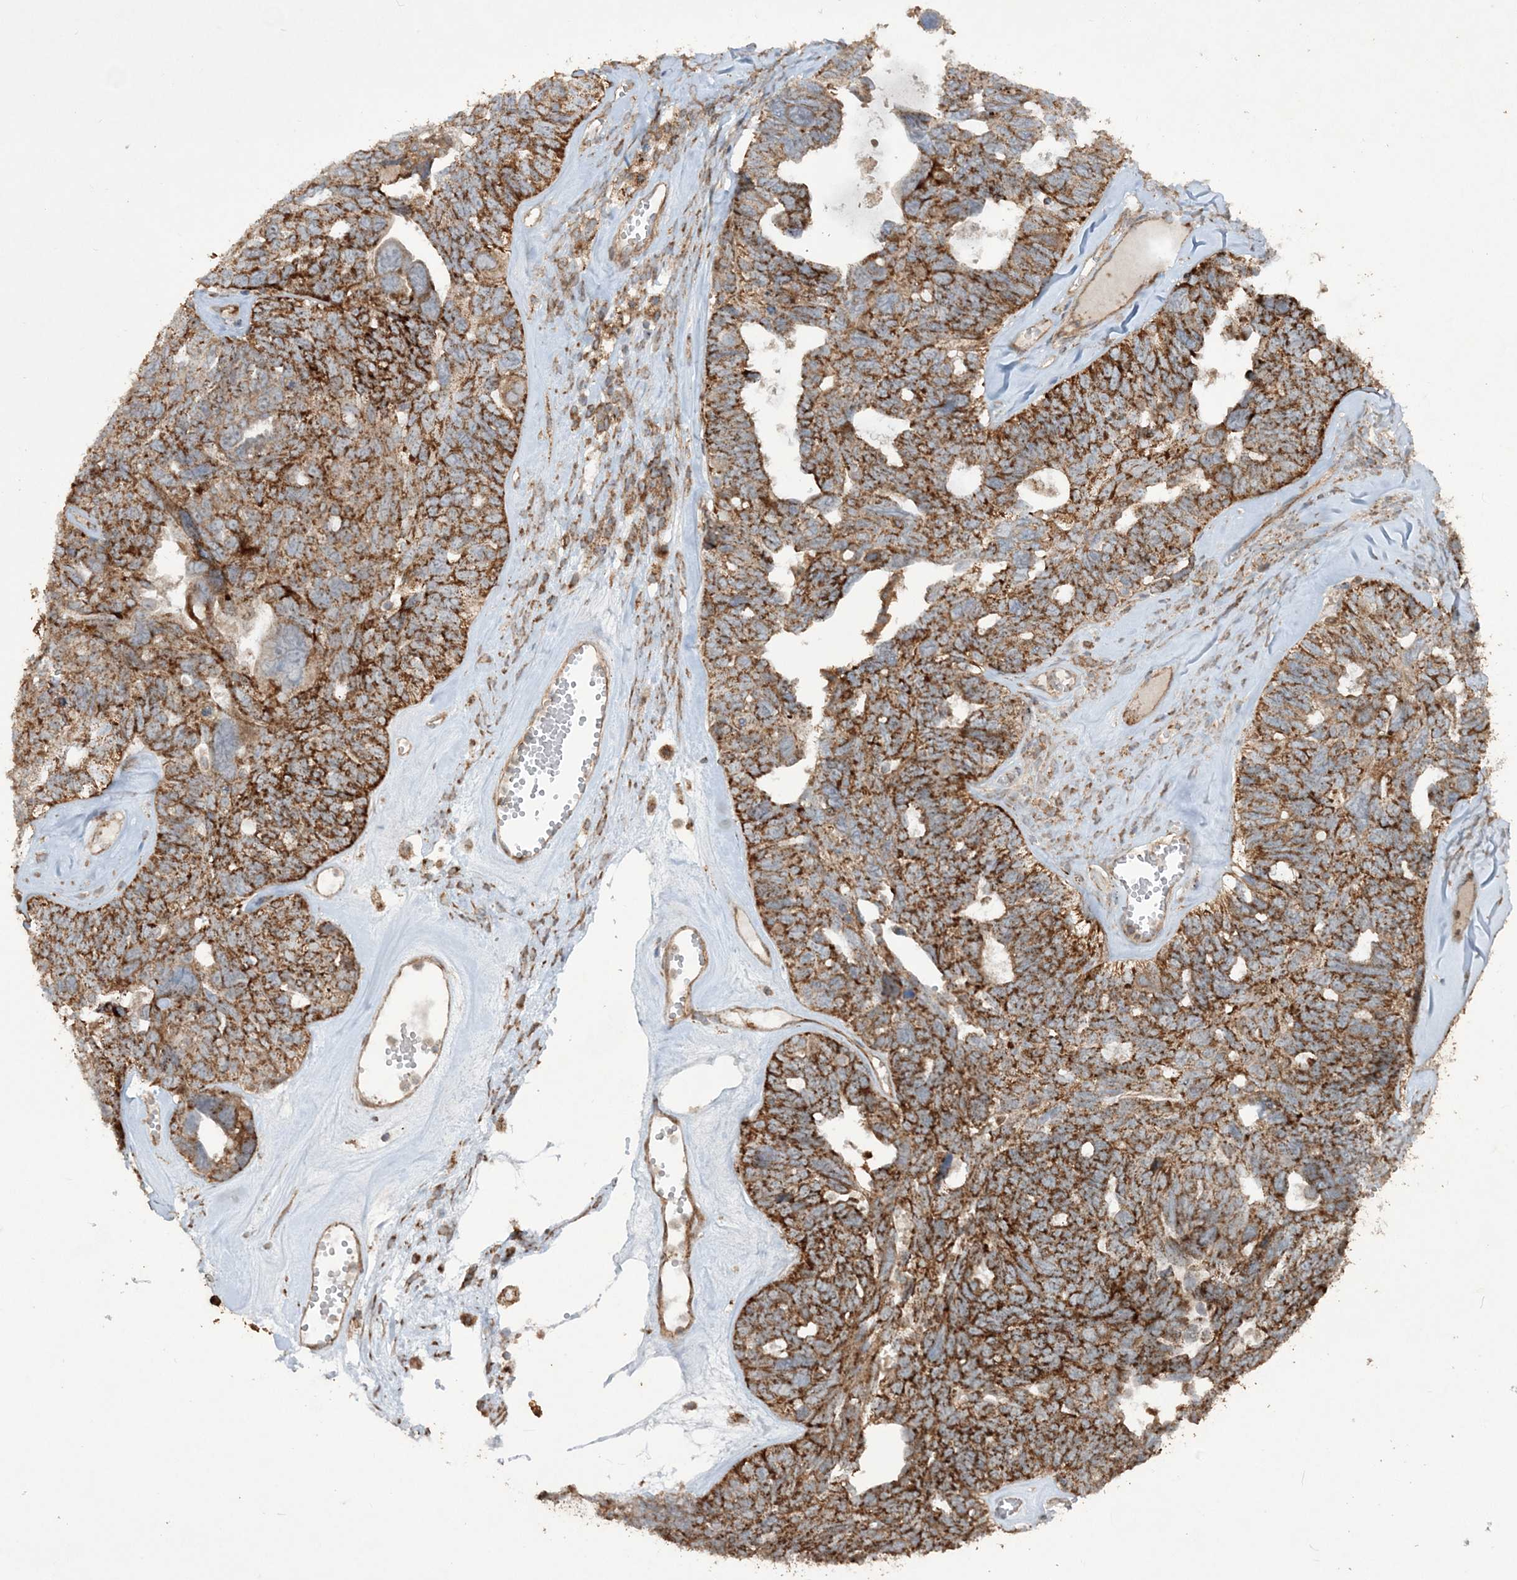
{"staining": {"intensity": "strong", "quantity": ">75%", "location": "cytoplasmic/membranous"}, "tissue": "ovarian cancer", "cell_type": "Tumor cells", "image_type": "cancer", "snomed": [{"axis": "morphology", "description": "Cystadenocarcinoma, serous, NOS"}, {"axis": "topography", "description": "Ovary"}], "caption": "Immunohistochemical staining of ovarian cancer (serous cystadenocarcinoma) displays high levels of strong cytoplasmic/membranous staining in approximately >75% of tumor cells. (brown staining indicates protein expression, while blue staining denotes nuclei).", "gene": "TTC7A", "patient": {"sex": "female", "age": 79}}